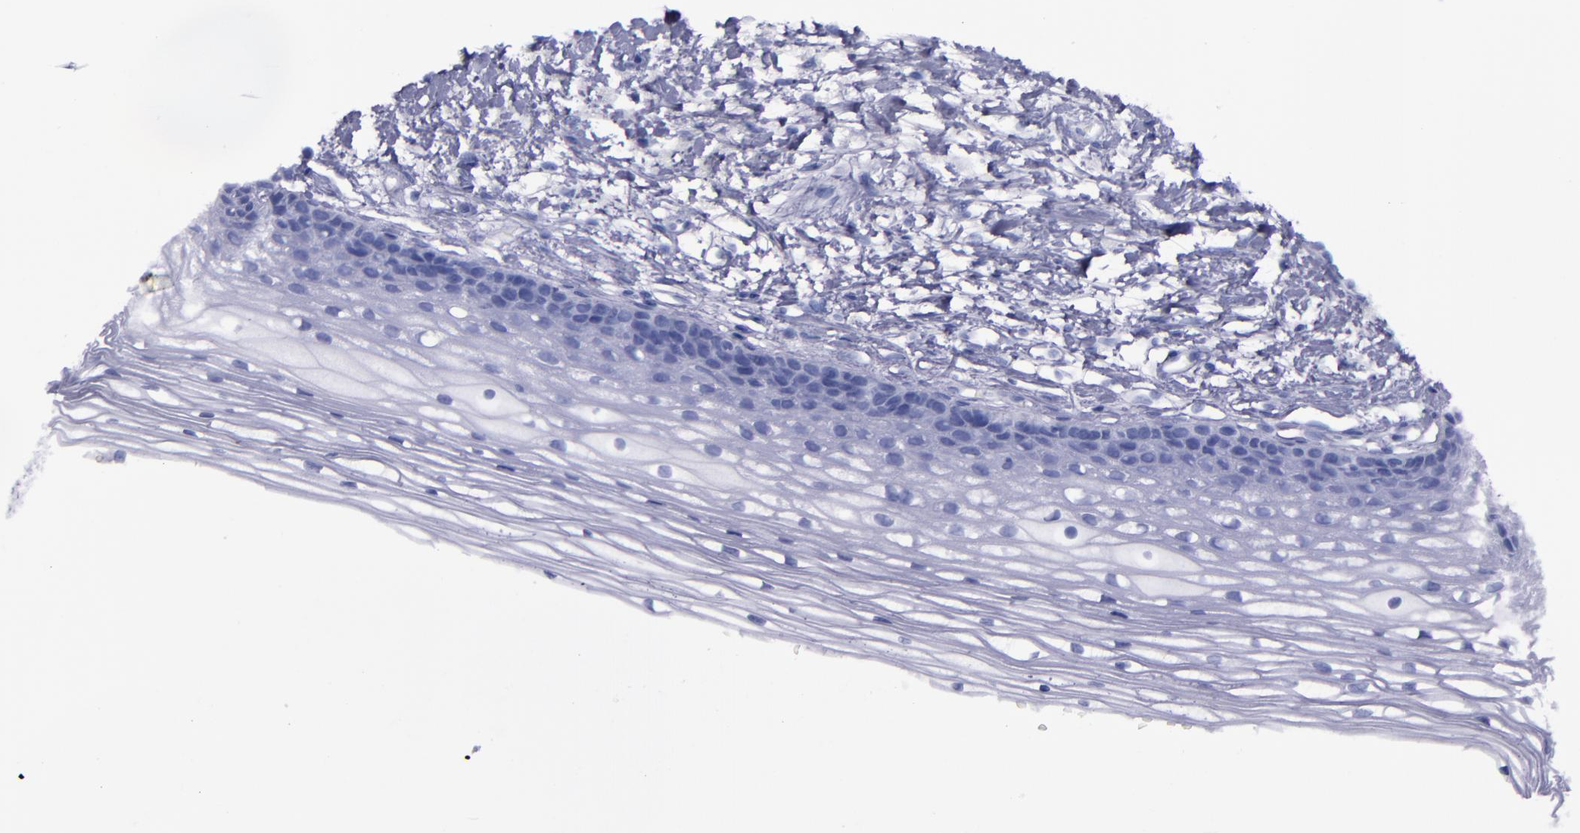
{"staining": {"intensity": "strong", "quantity": ">75%", "location": "cytoplasmic/membranous"}, "tissue": "cervix", "cell_type": "Glandular cells", "image_type": "normal", "snomed": [{"axis": "morphology", "description": "Normal tissue, NOS"}, {"axis": "topography", "description": "Cervix"}], "caption": "This micrograph demonstrates immunohistochemistry (IHC) staining of benign human cervix, with high strong cytoplasmic/membranous staining in about >75% of glandular cells.", "gene": "MFGE8", "patient": {"sex": "female", "age": 77}}